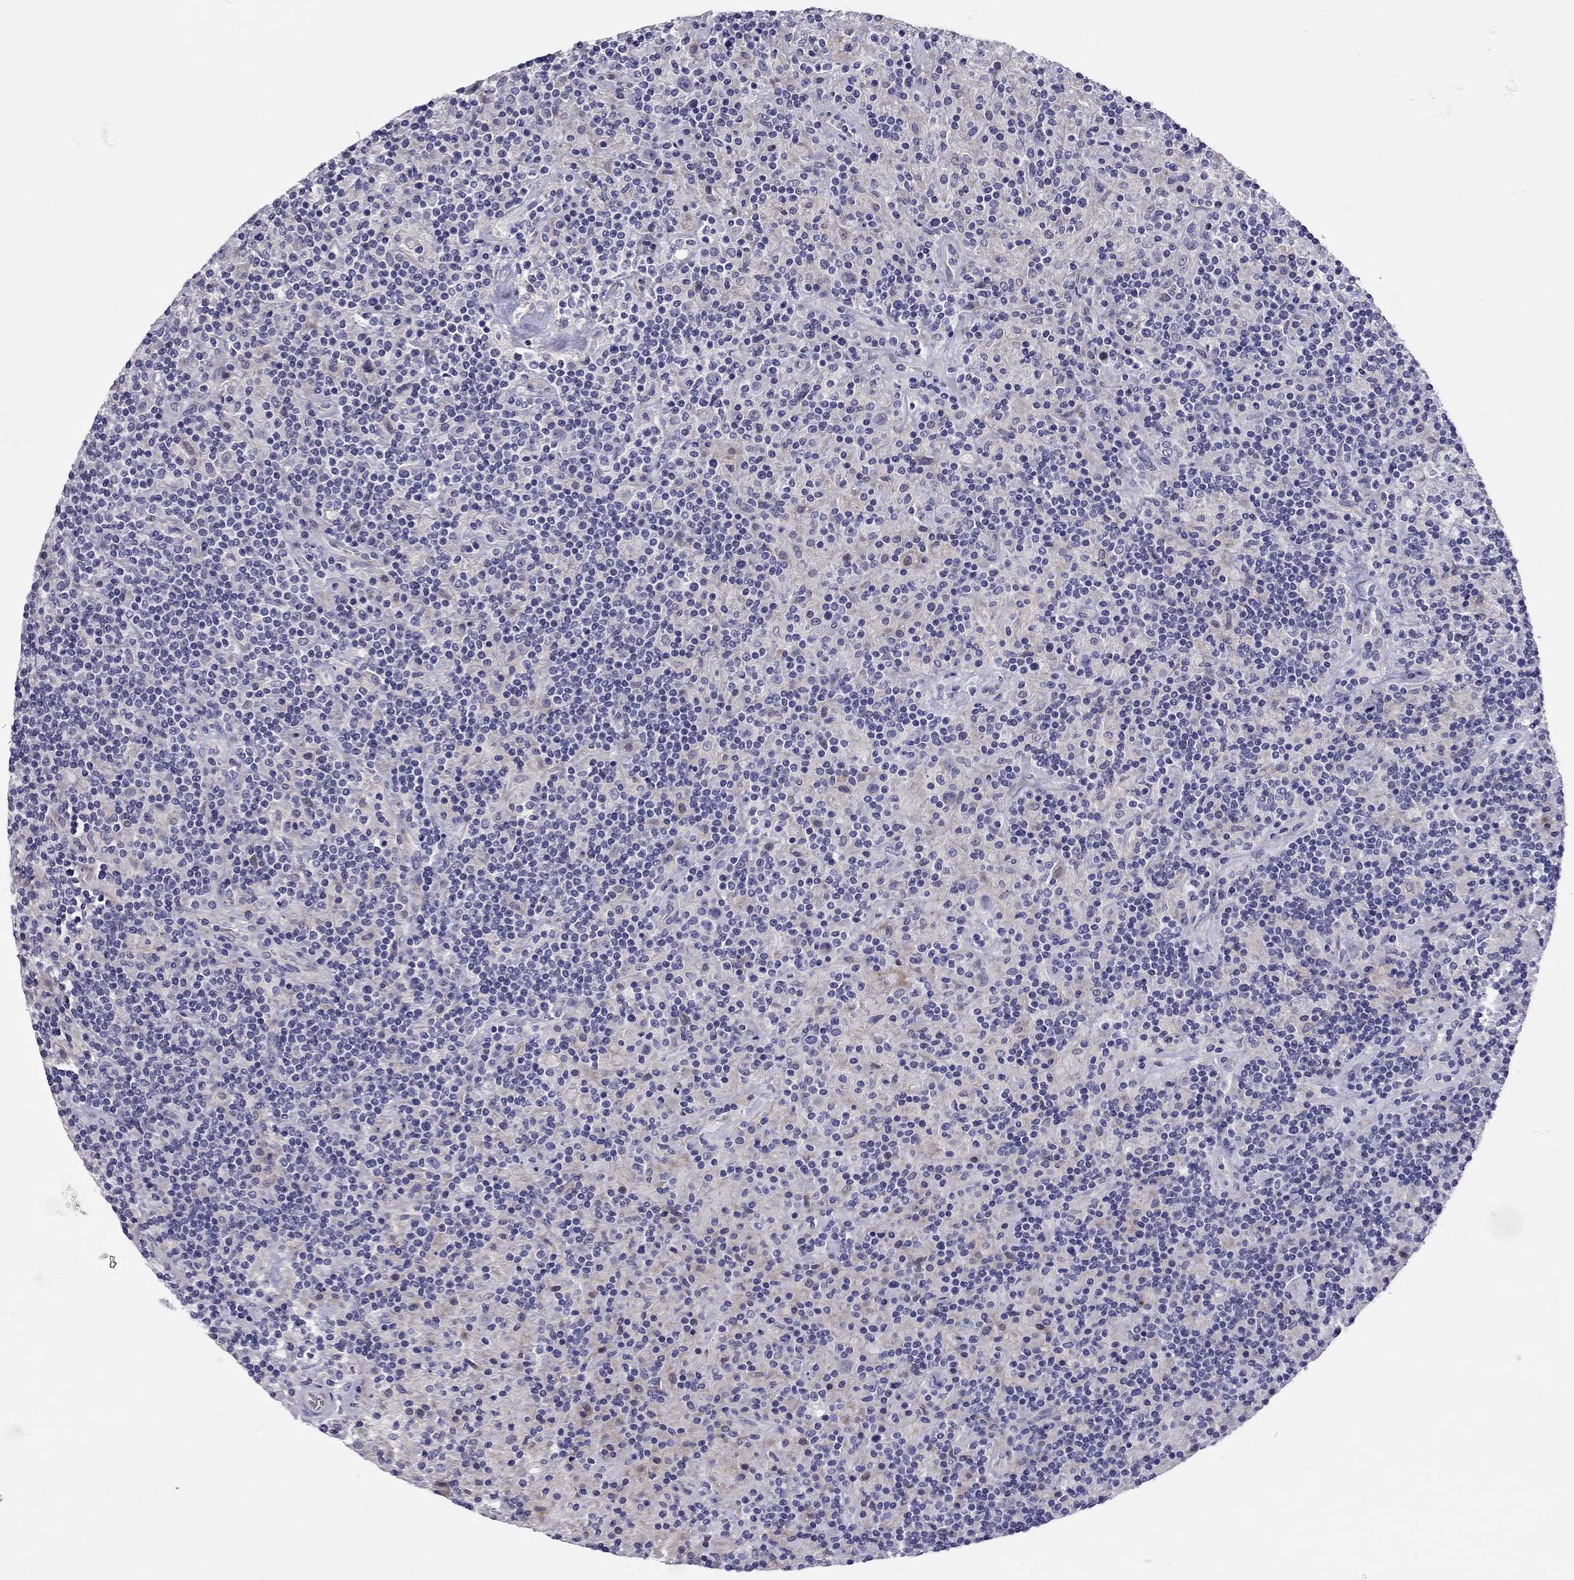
{"staining": {"intensity": "negative", "quantity": "none", "location": "none"}, "tissue": "lymphoma", "cell_type": "Tumor cells", "image_type": "cancer", "snomed": [{"axis": "morphology", "description": "Hodgkin's disease, NOS"}, {"axis": "topography", "description": "Lymph node"}], "caption": "A photomicrograph of Hodgkin's disease stained for a protein displays no brown staining in tumor cells.", "gene": "SCARB1", "patient": {"sex": "male", "age": 70}}